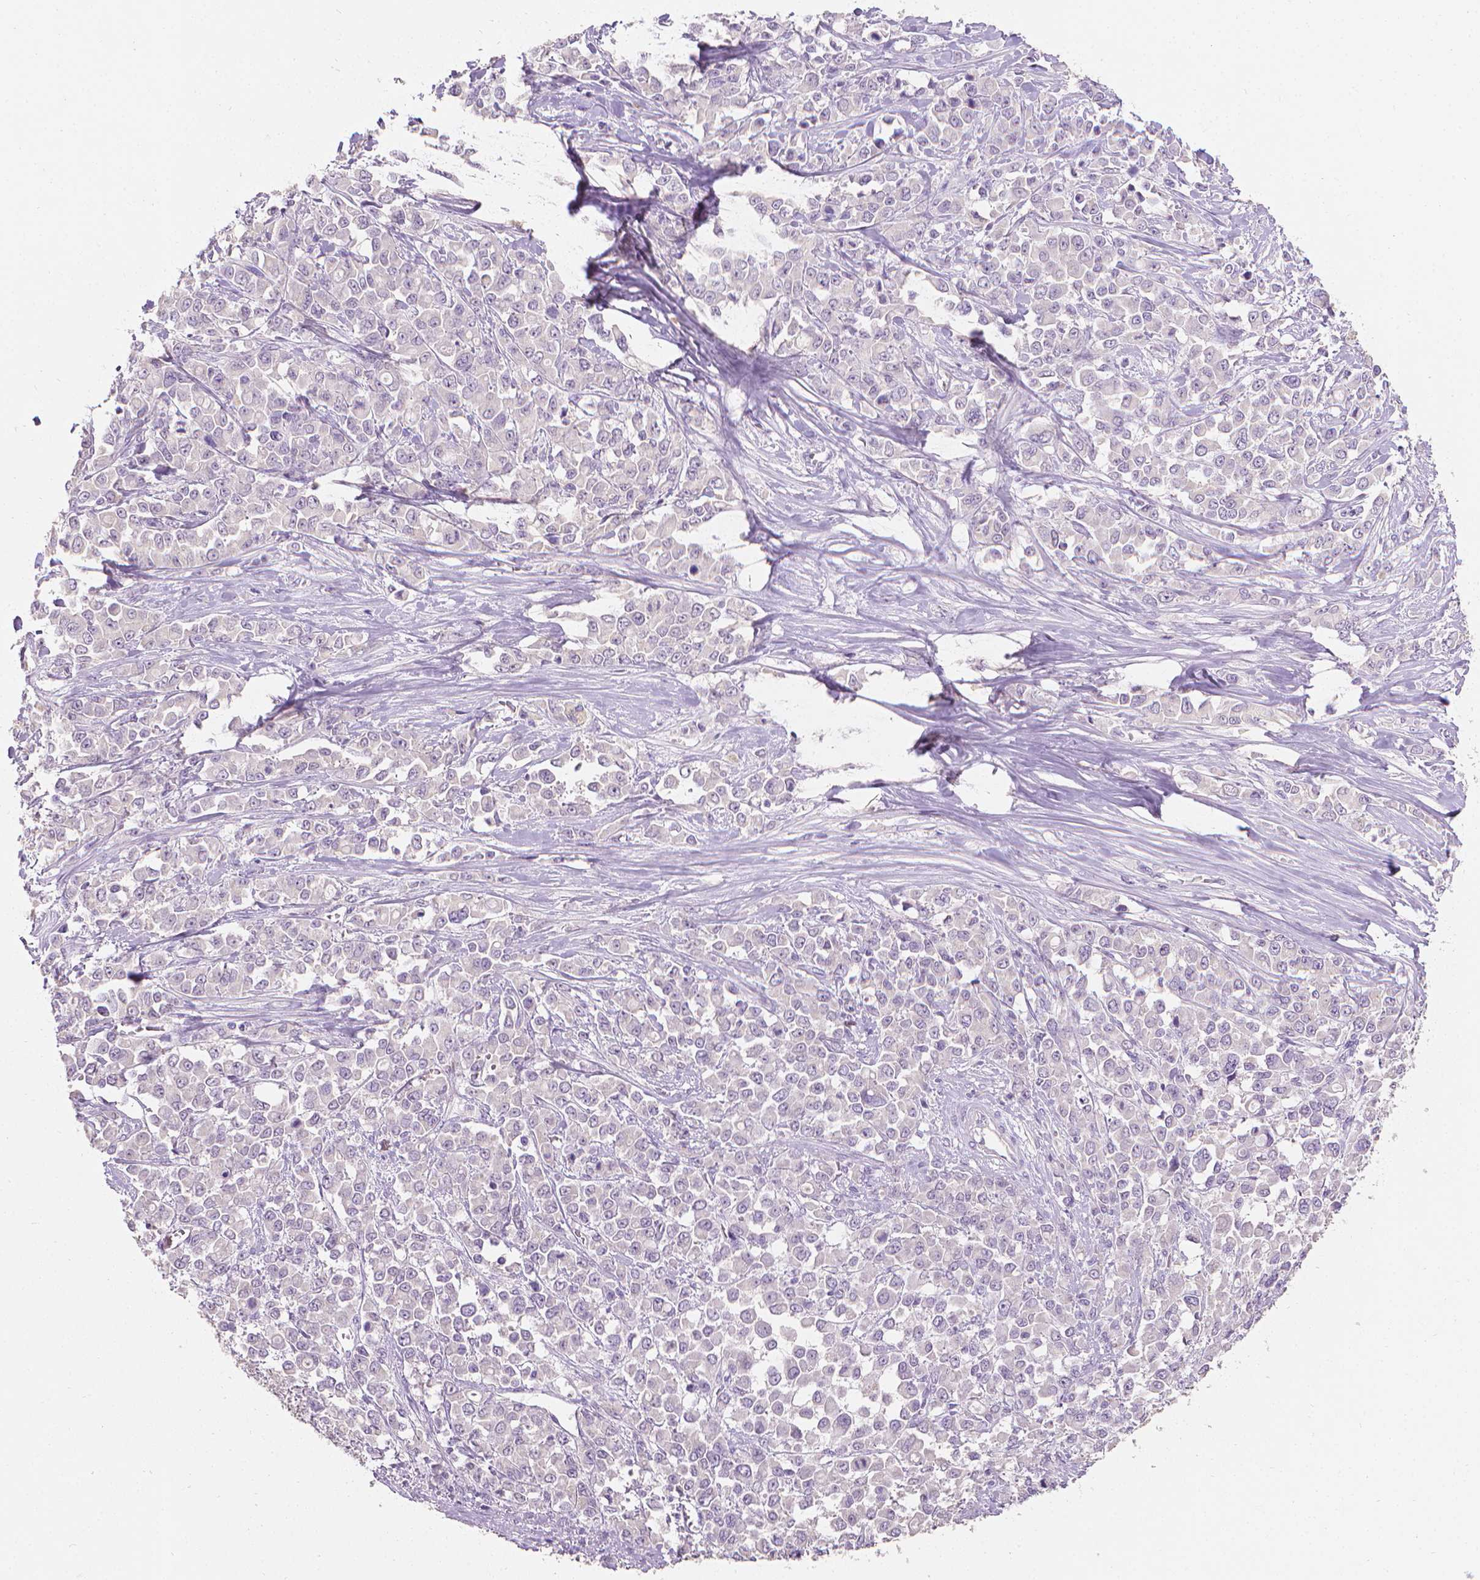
{"staining": {"intensity": "negative", "quantity": "none", "location": "none"}, "tissue": "stomach cancer", "cell_type": "Tumor cells", "image_type": "cancer", "snomed": [{"axis": "morphology", "description": "Adenocarcinoma, NOS"}, {"axis": "topography", "description": "Stomach"}], "caption": "Stomach cancer (adenocarcinoma) was stained to show a protein in brown. There is no significant staining in tumor cells.", "gene": "FASN", "patient": {"sex": "female", "age": 76}}